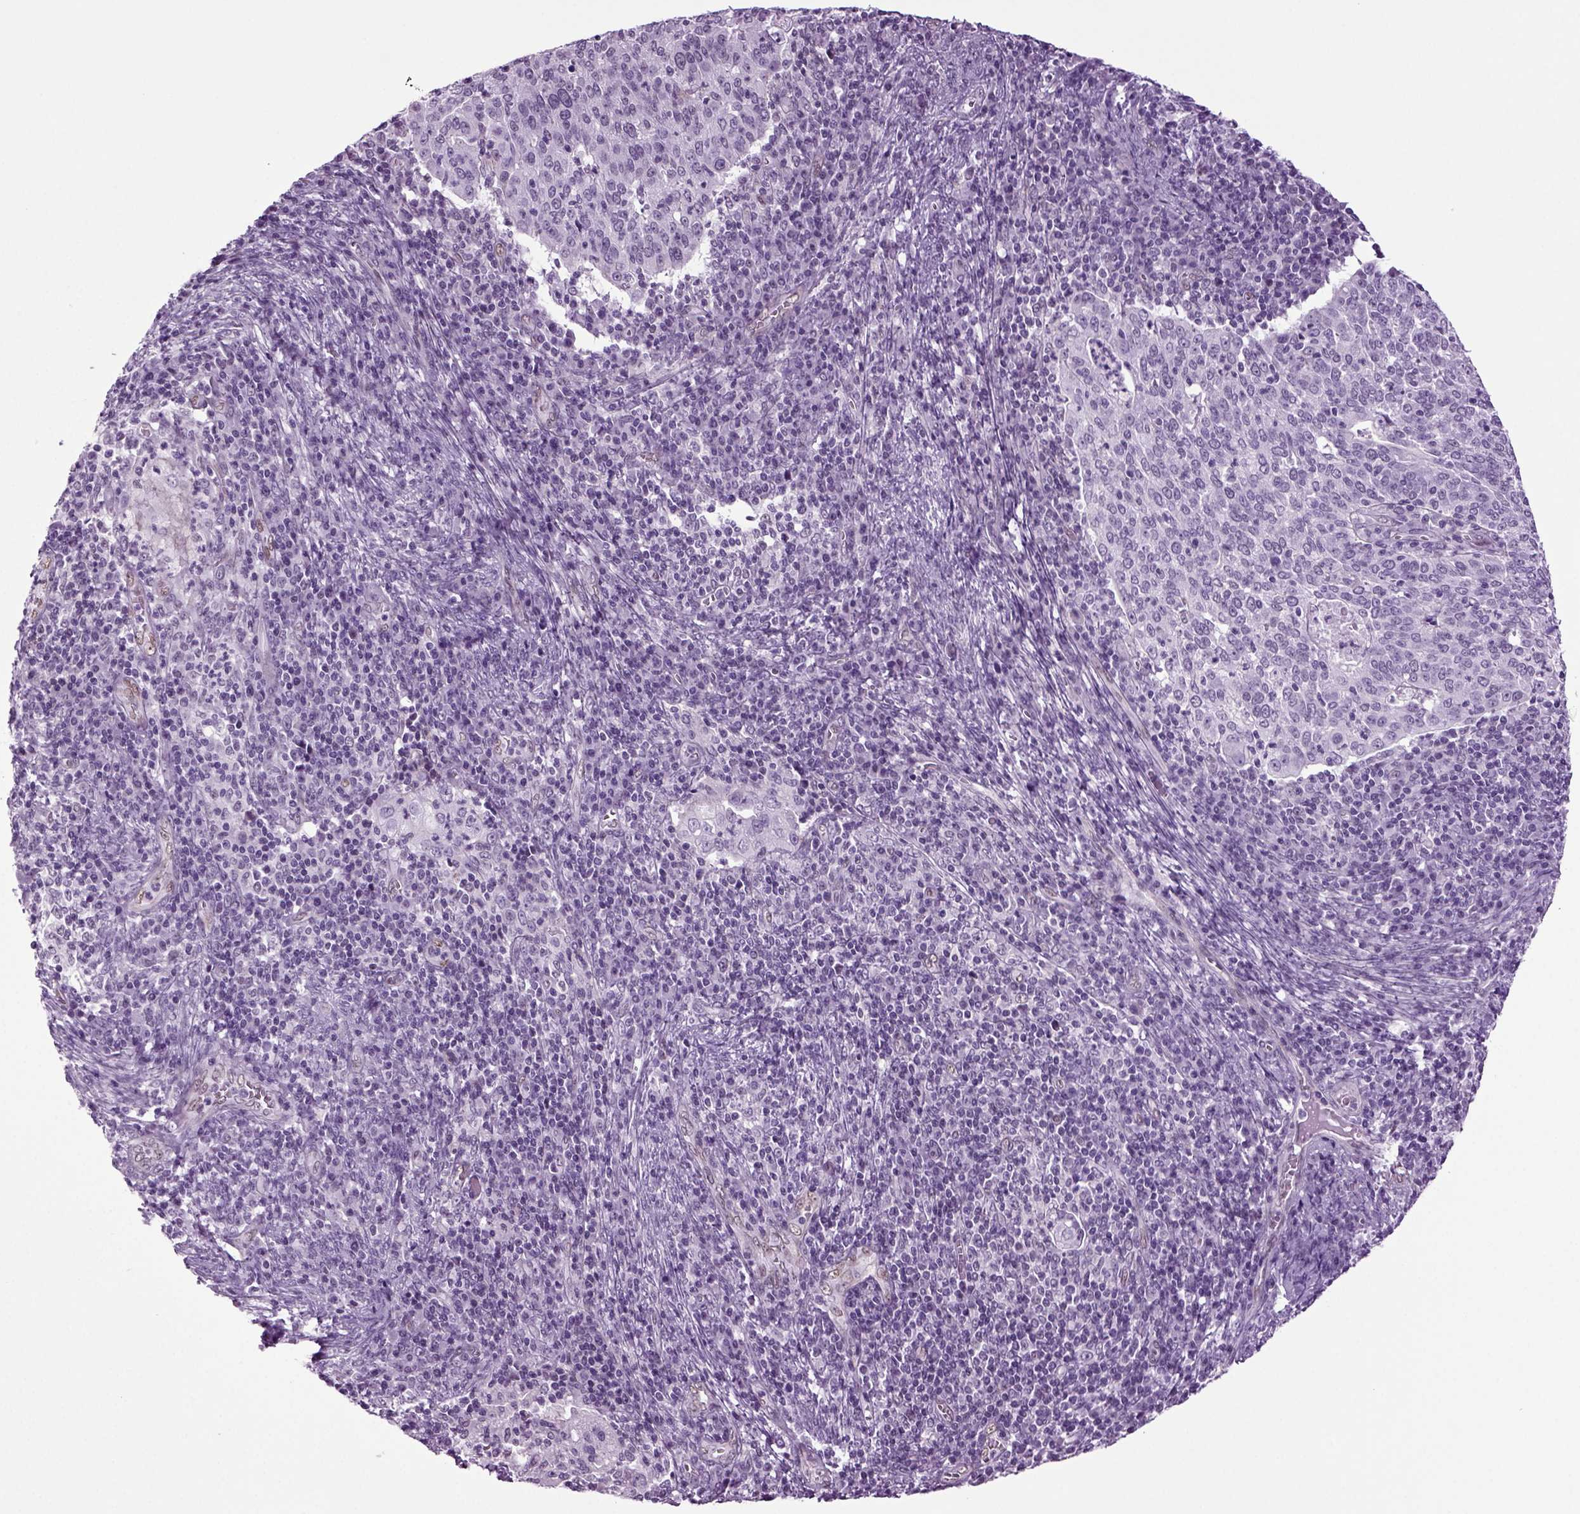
{"staining": {"intensity": "negative", "quantity": "none", "location": "none"}, "tissue": "cervical cancer", "cell_type": "Tumor cells", "image_type": "cancer", "snomed": [{"axis": "morphology", "description": "Squamous cell carcinoma, NOS"}, {"axis": "topography", "description": "Cervix"}], "caption": "Histopathology image shows no significant protein positivity in tumor cells of squamous cell carcinoma (cervical). (Immunohistochemistry (ihc), brightfield microscopy, high magnification).", "gene": "RFX3", "patient": {"sex": "female", "age": 39}}